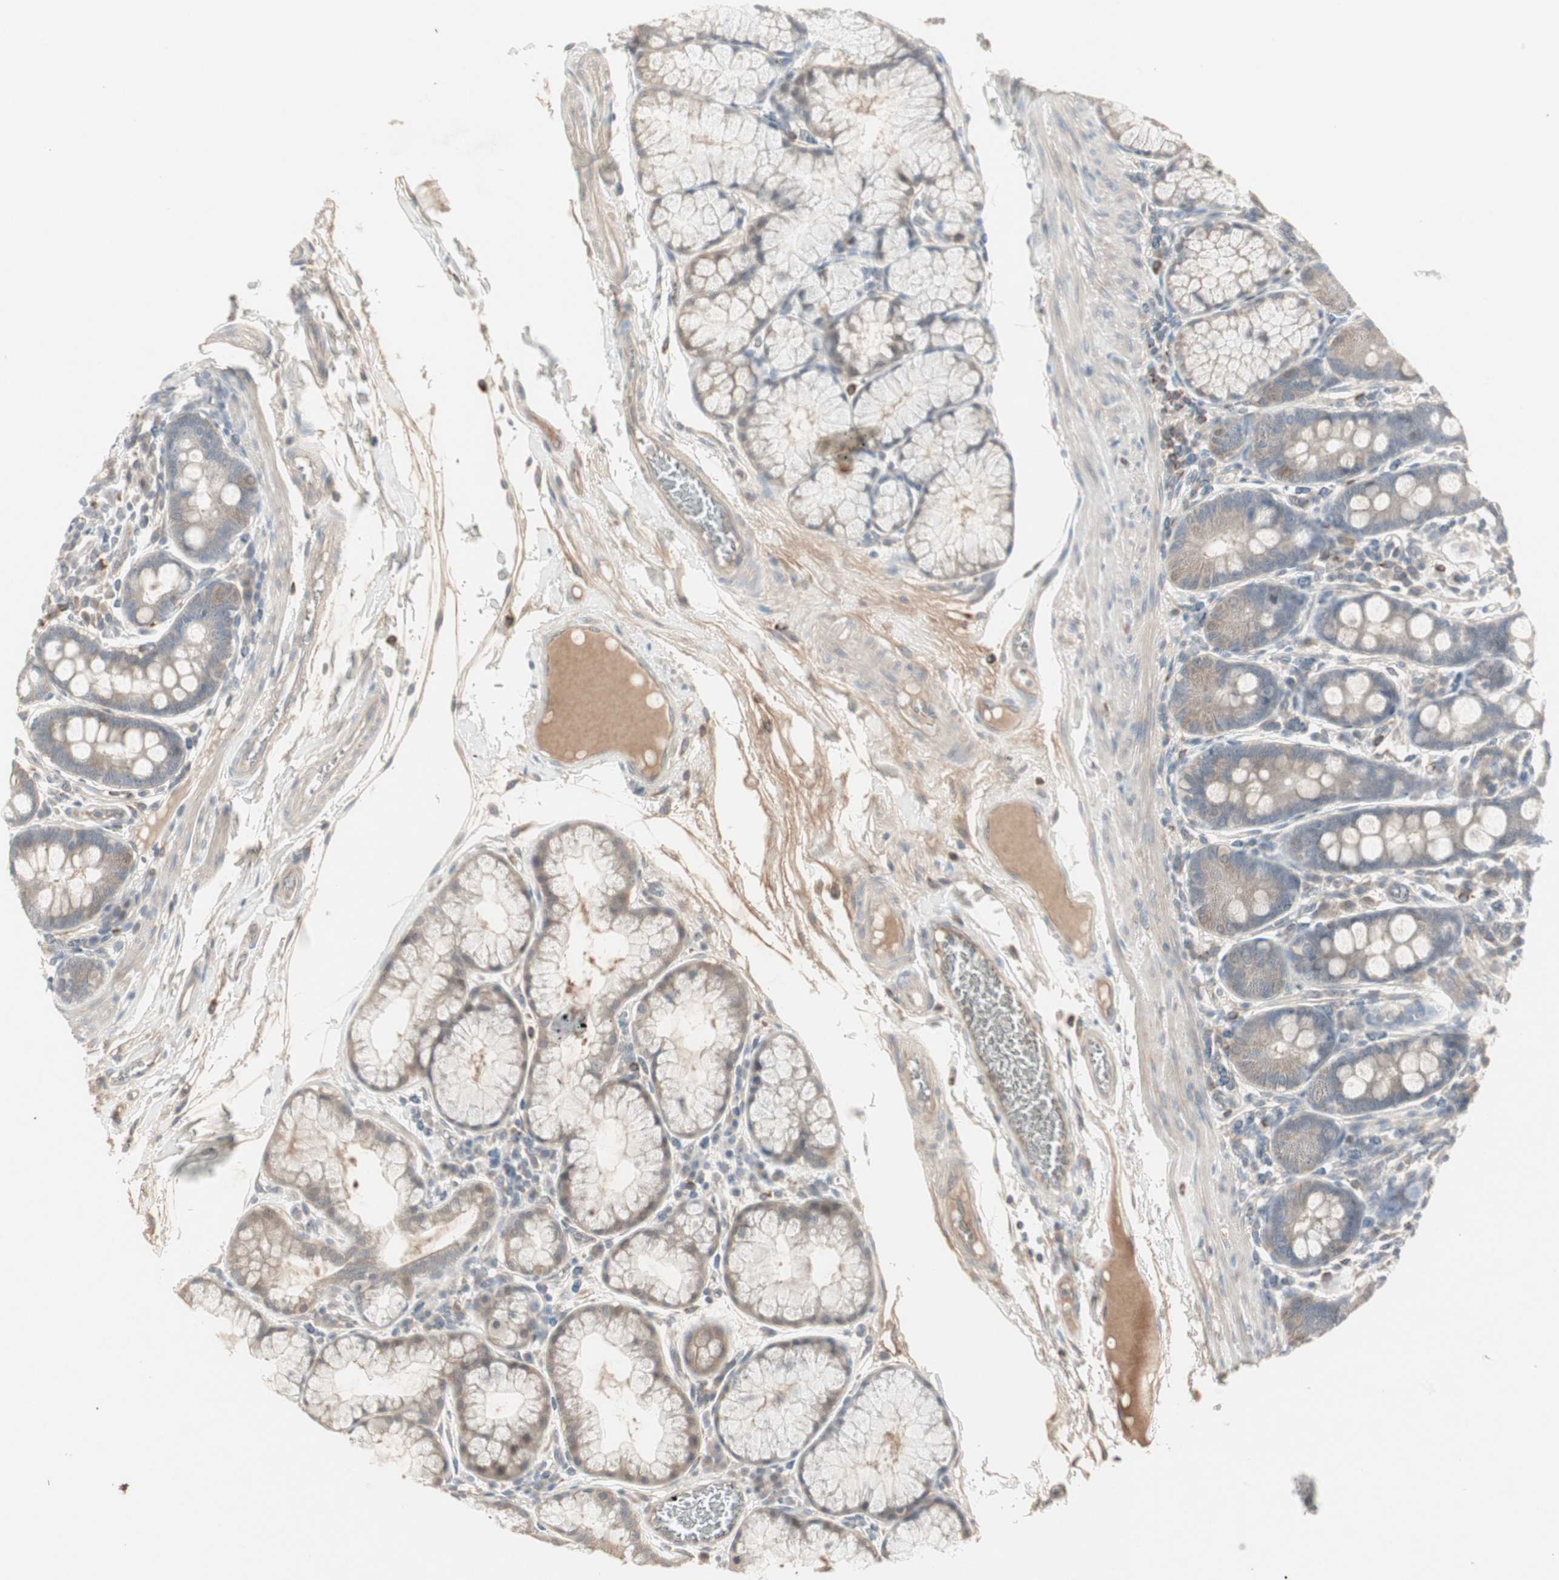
{"staining": {"intensity": "weak", "quantity": "<25%", "location": "cytoplasmic/membranous"}, "tissue": "duodenum", "cell_type": "Glandular cells", "image_type": "normal", "snomed": [{"axis": "morphology", "description": "Normal tissue, NOS"}, {"axis": "topography", "description": "Duodenum"}], "caption": "The photomicrograph exhibits no significant positivity in glandular cells of duodenum.", "gene": "JMJD7", "patient": {"sex": "male", "age": 50}}